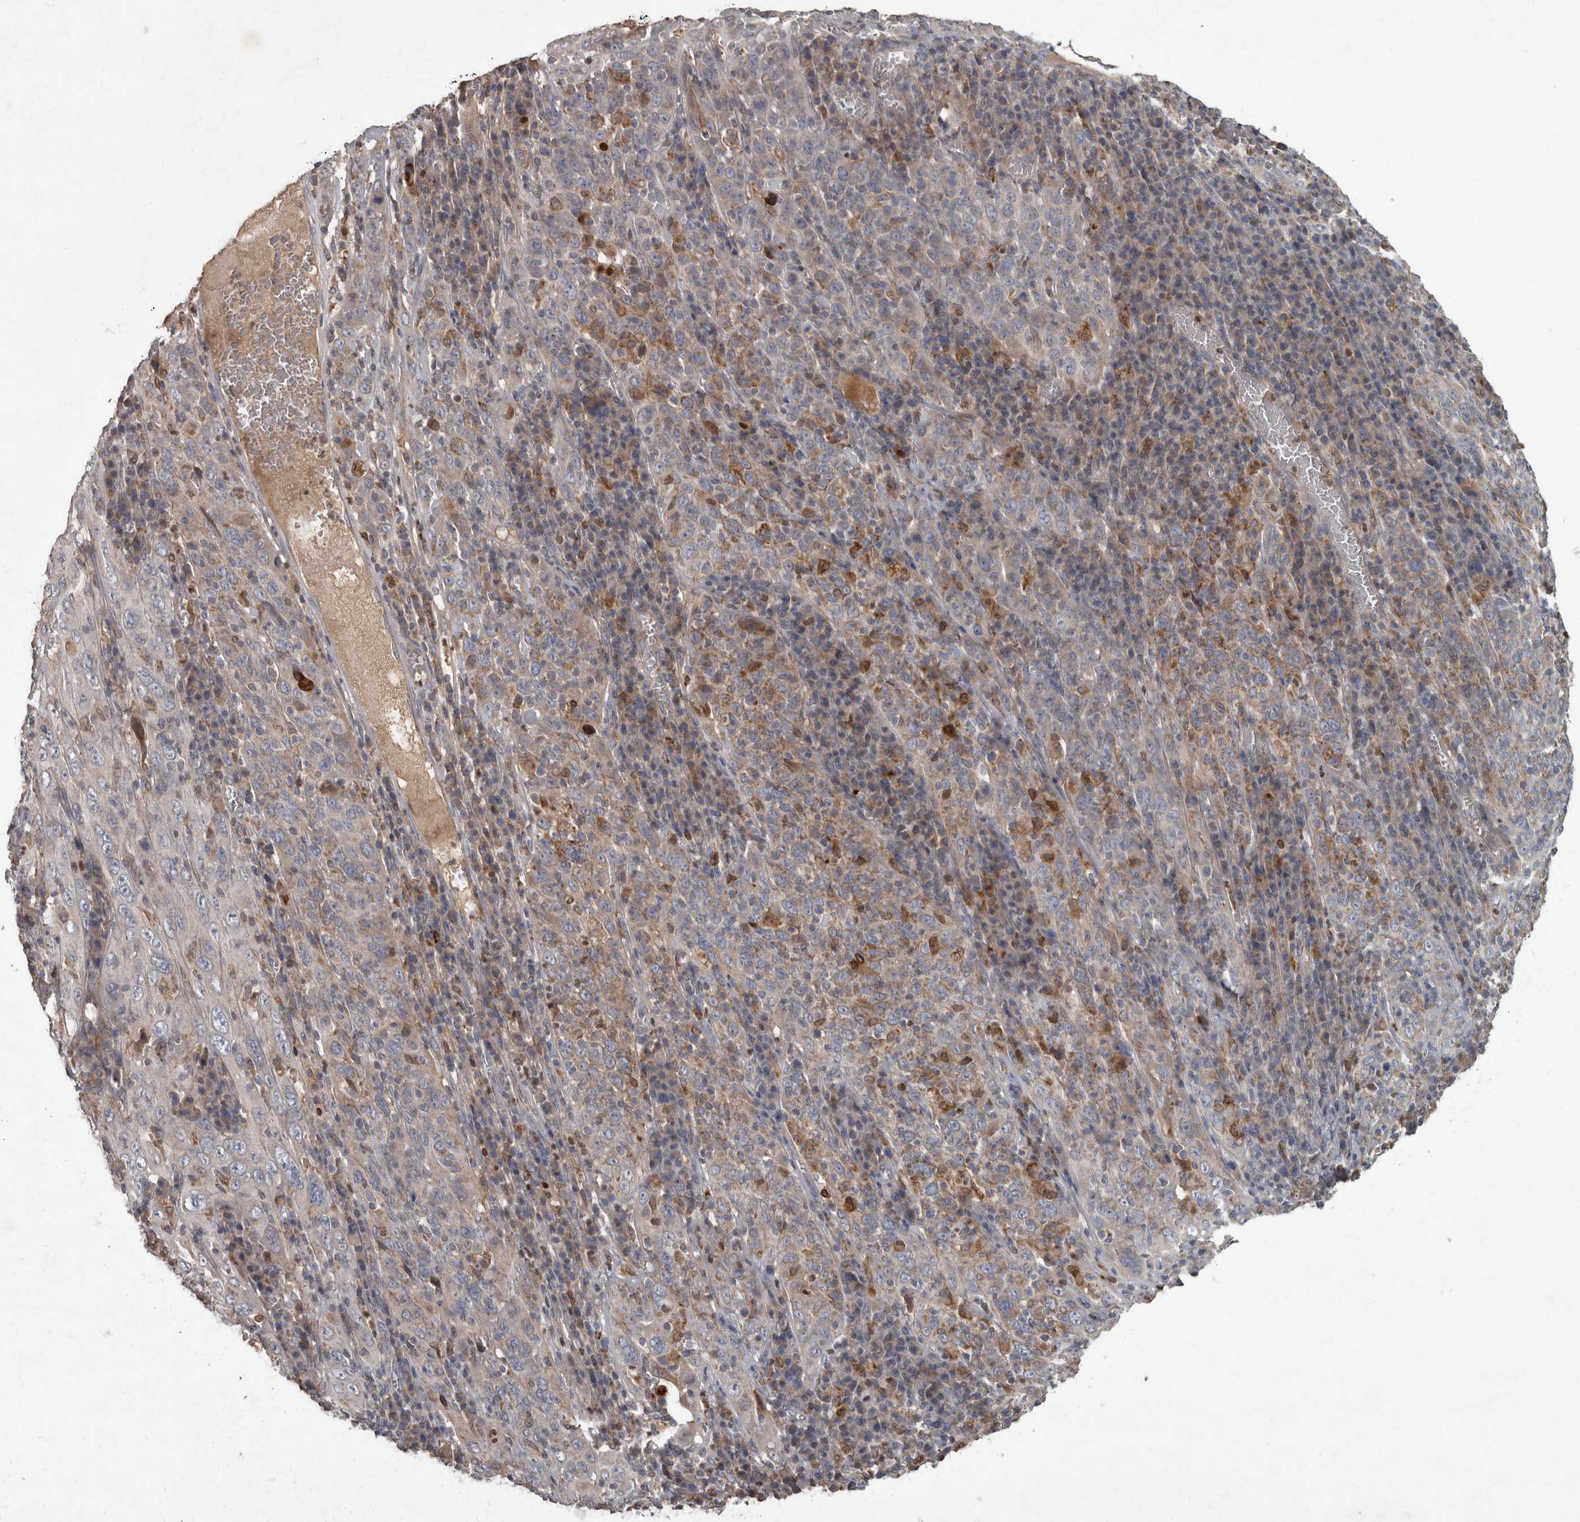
{"staining": {"intensity": "weak", "quantity": "25%-75%", "location": "cytoplasmic/membranous"}, "tissue": "cervical cancer", "cell_type": "Tumor cells", "image_type": "cancer", "snomed": [{"axis": "morphology", "description": "Squamous cell carcinoma, NOS"}, {"axis": "topography", "description": "Cervix"}], "caption": "DAB immunohistochemical staining of cervical squamous cell carcinoma shows weak cytoplasmic/membranous protein expression in approximately 25%-75% of tumor cells.", "gene": "PPP1R3C", "patient": {"sex": "female", "age": 46}}